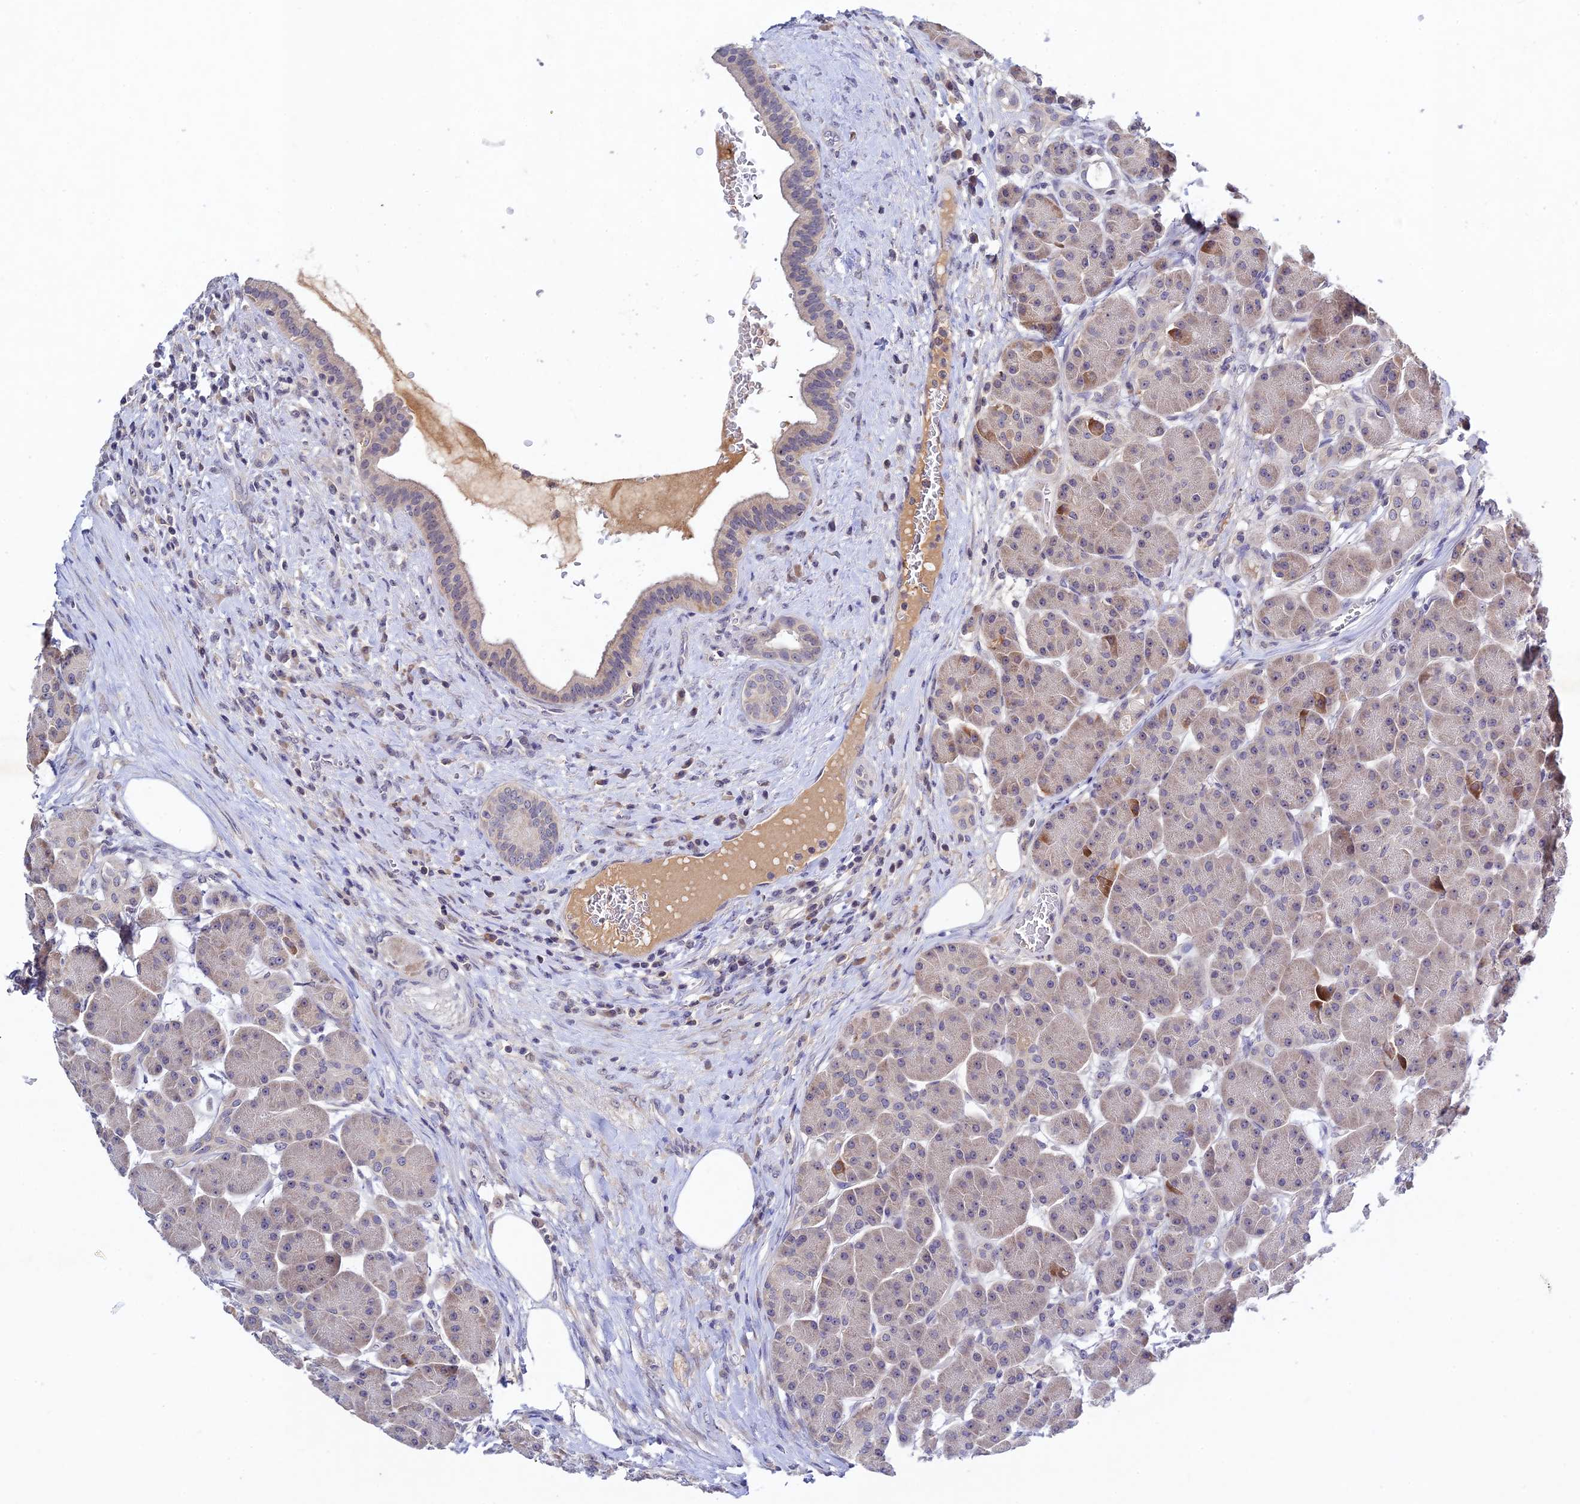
{"staining": {"intensity": "weak", "quantity": "25%-75%", "location": "cytoplasmic/membranous"}, "tissue": "pancreas", "cell_type": "Exocrine glandular cells", "image_type": "normal", "snomed": [{"axis": "morphology", "description": "Normal tissue, NOS"}, {"axis": "topography", "description": "Pancreas"}], "caption": "About 25%-75% of exocrine glandular cells in benign pancreas show weak cytoplasmic/membranous protein staining as visualized by brown immunohistochemical staining.", "gene": "CHST5", "patient": {"sex": "male", "age": 63}}